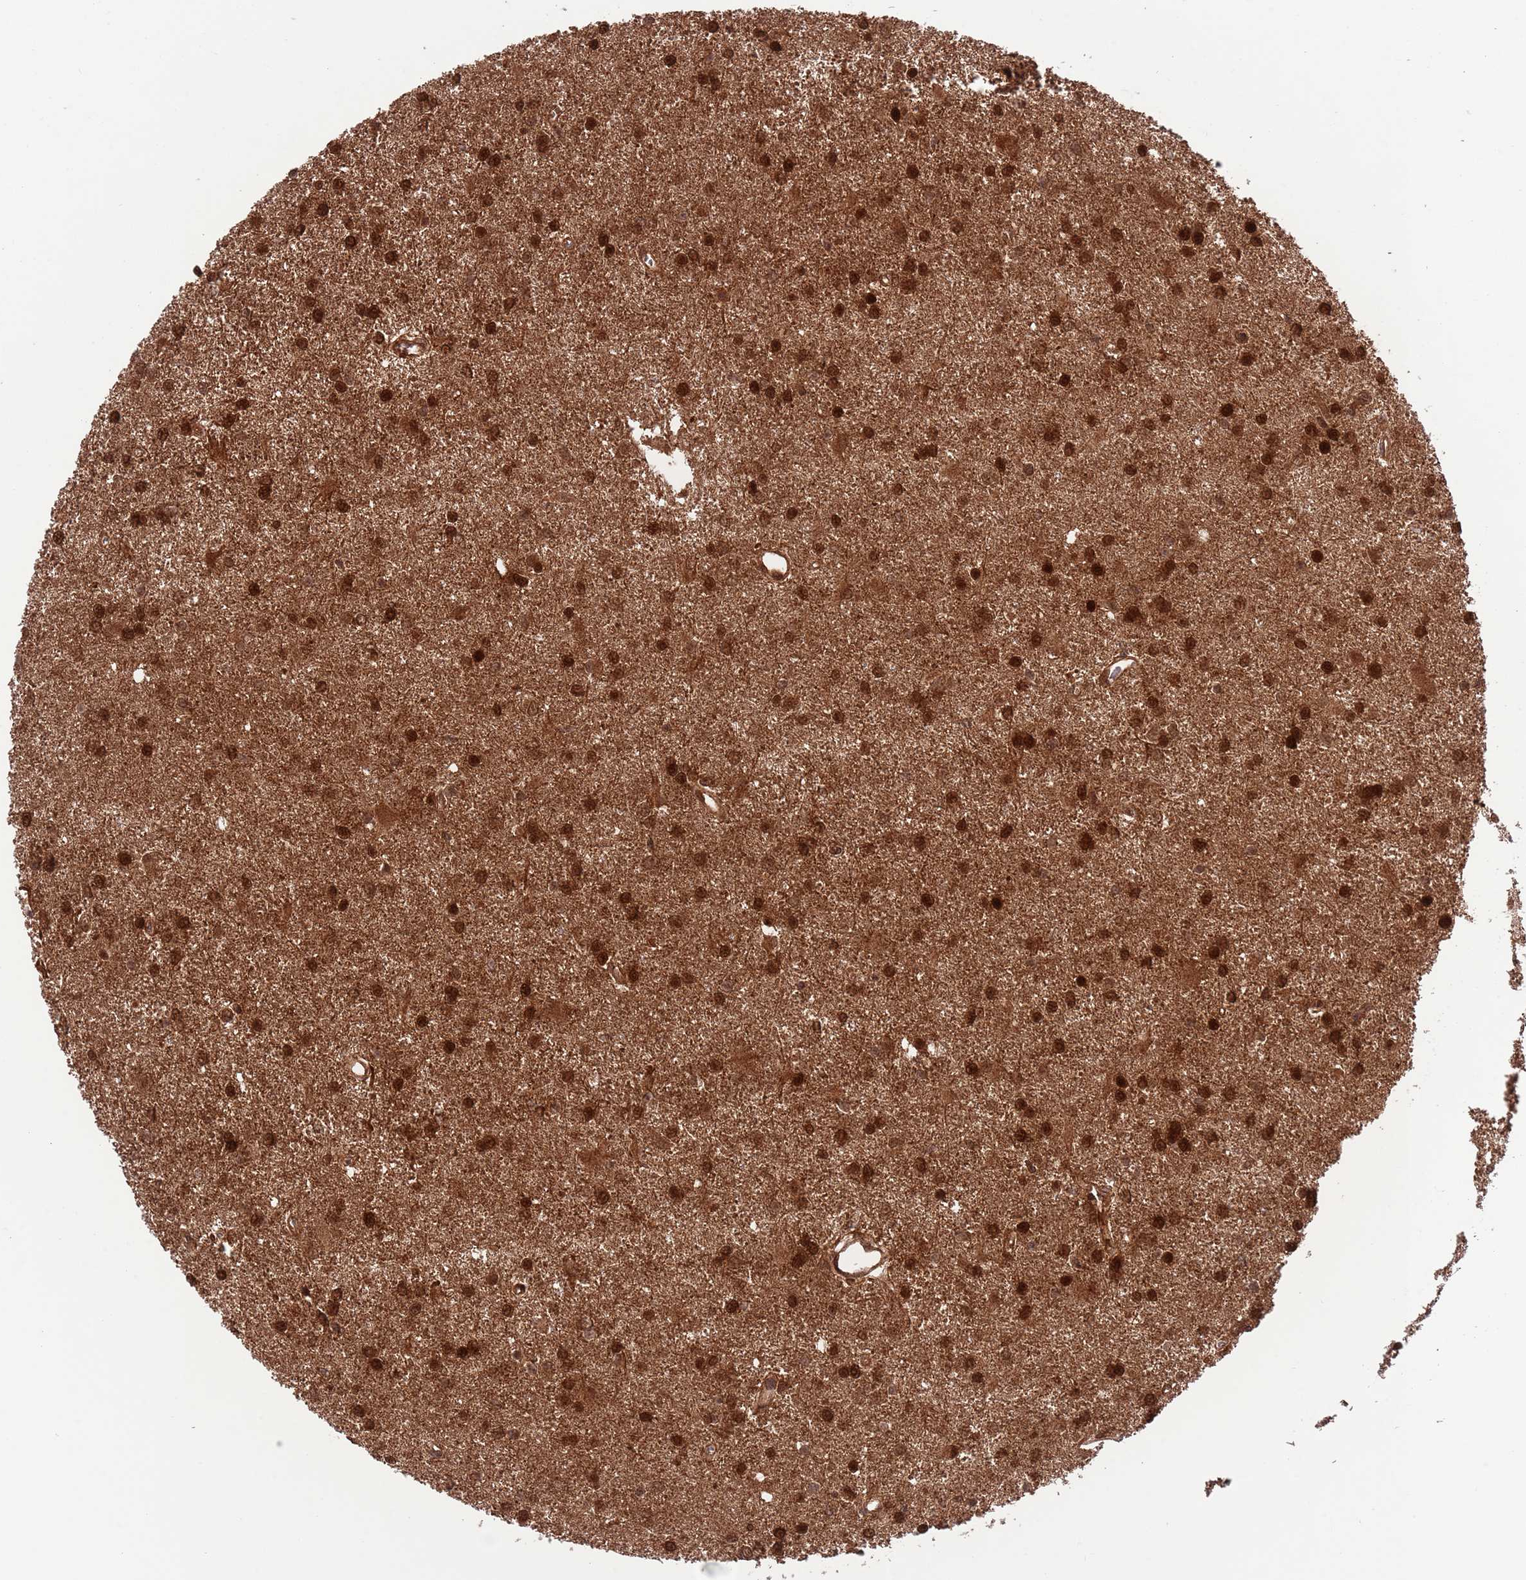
{"staining": {"intensity": "strong", "quantity": ">75%", "location": "cytoplasmic/membranous,nuclear"}, "tissue": "glioma", "cell_type": "Tumor cells", "image_type": "cancer", "snomed": [{"axis": "morphology", "description": "Glioma, malignant, High grade"}, {"axis": "topography", "description": "Brain"}], "caption": "Glioma stained for a protein displays strong cytoplasmic/membranous and nuclear positivity in tumor cells. (brown staining indicates protein expression, while blue staining denotes nuclei).", "gene": "HDHD2", "patient": {"sex": "female", "age": 50}}